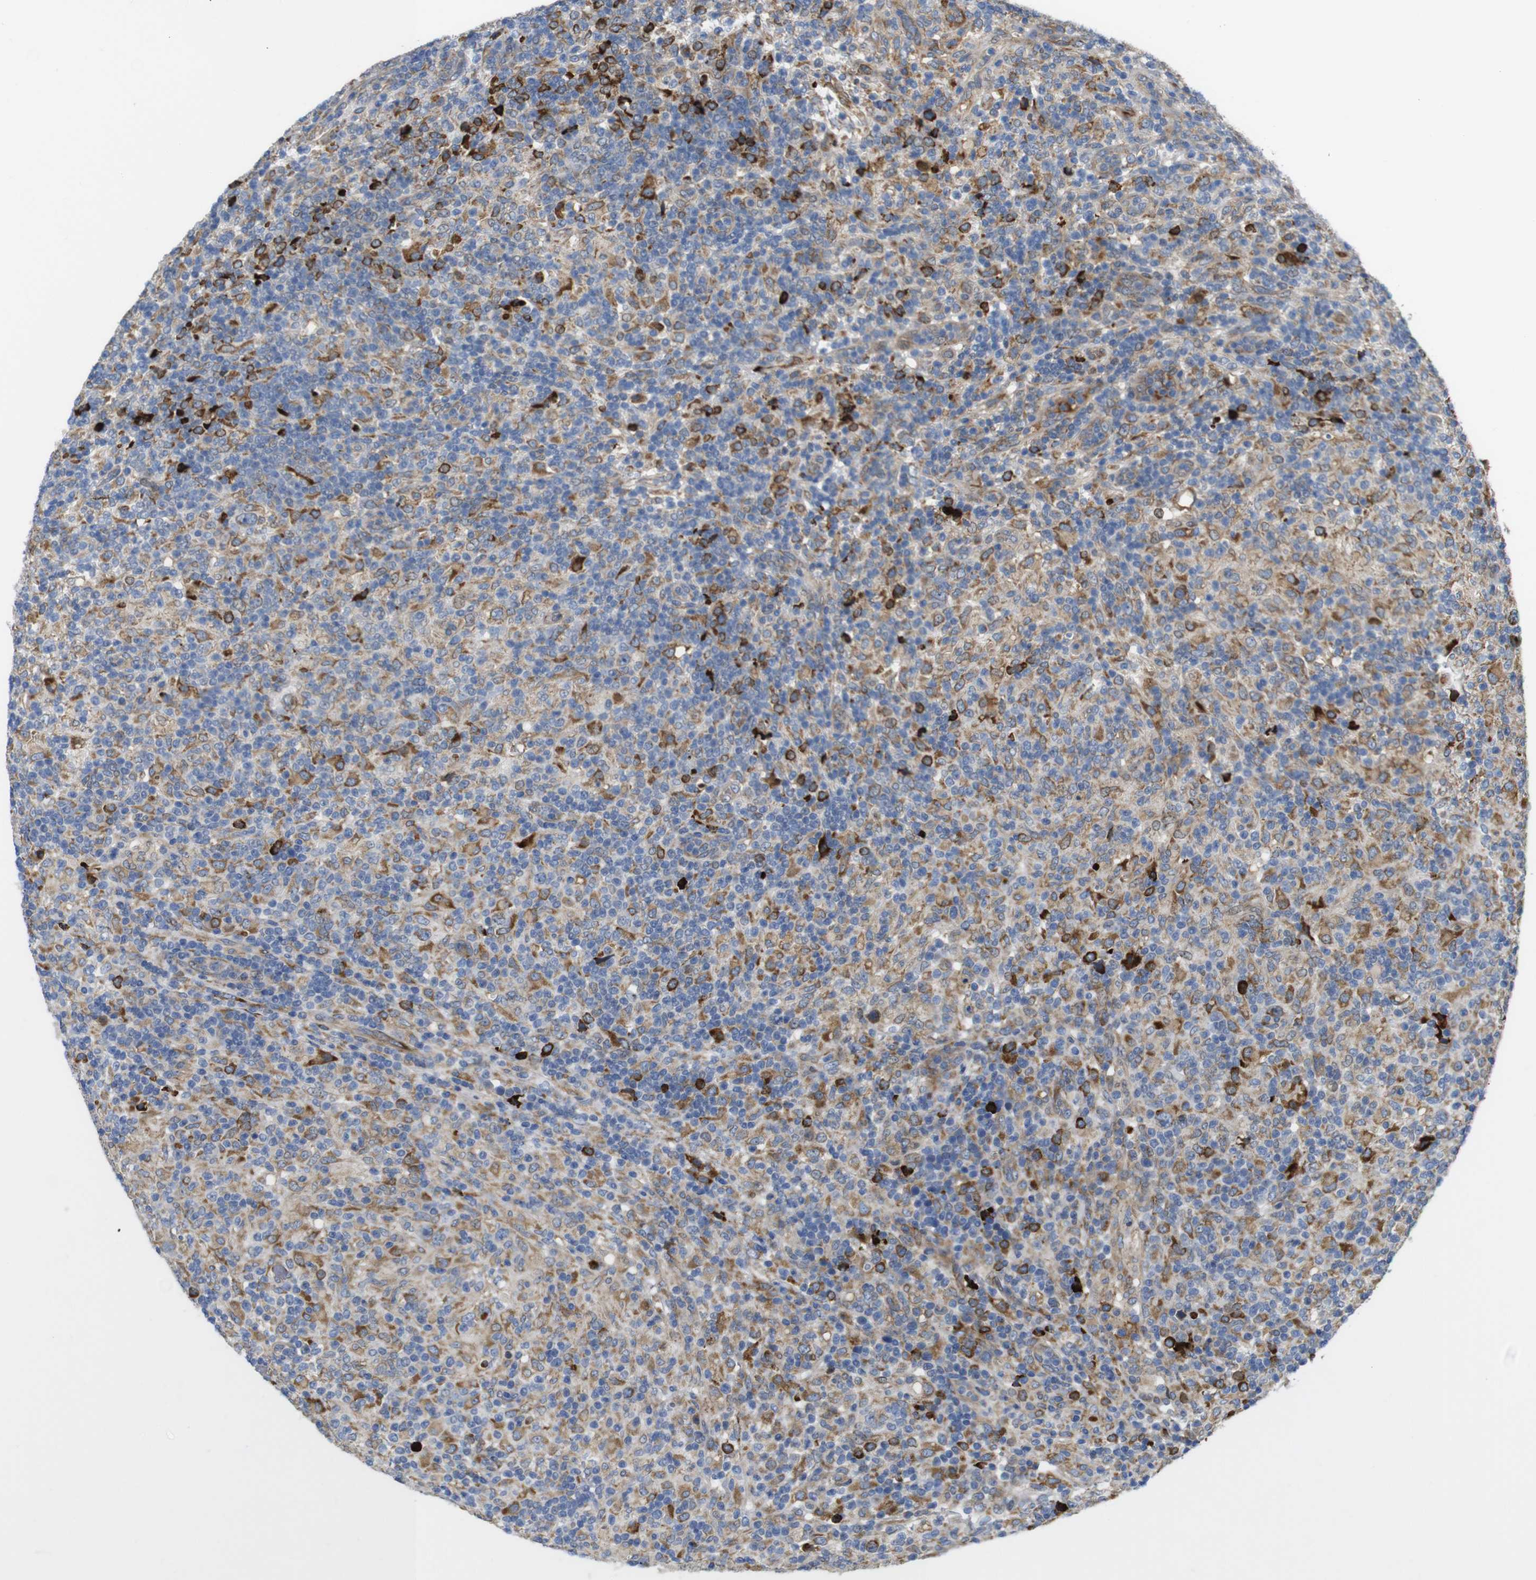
{"staining": {"intensity": "moderate", "quantity": "25%-75%", "location": "cytoplasmic/membranous"}, "tissue": "lymphoma", "cell_type": "Tumor cells", "image_type": "cancer", "snomed": [{"axis": "morphology", "description": "Hodgkin's disease, NOS"}, {"axis": "topography", "description": "Lymph node"}], "caption": "A photomicrograph of human Hodgkin's disease stained for a protein reveals moderate cytoplasmic/membranous brown staining in tumor cells.", "gene": "UBE2G2", "patient": {"sex": "male", "age": 70}}